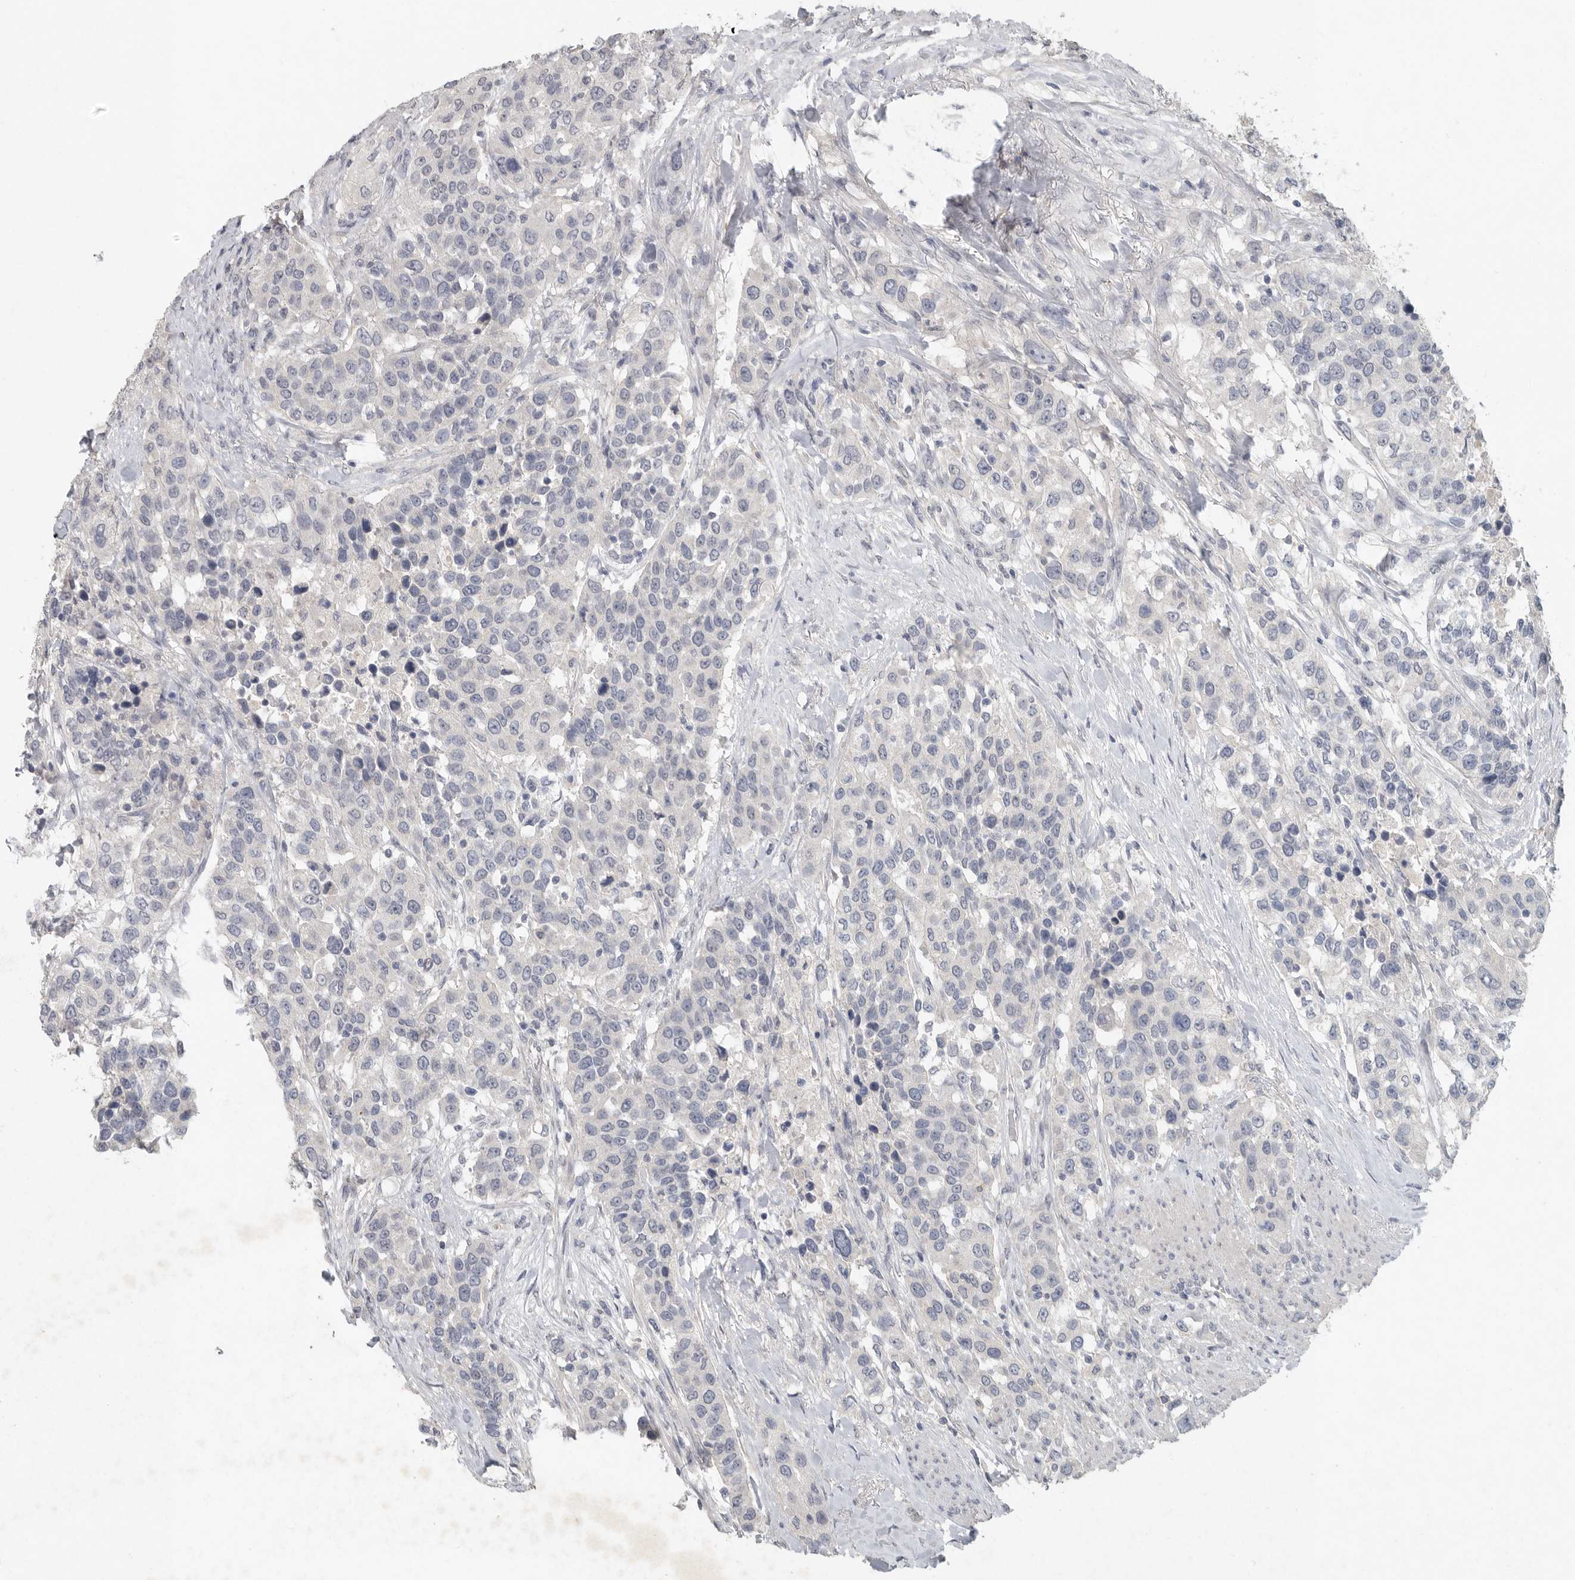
{"staining": {"intensity": "negative", "quantity": "none", "location": "none"}, "tissue": "urothelial cancer", "cell_type": "Tumor cells", "image_type": "cancer", "snomed": [{"axis": "morphology", "description": "Urothelial carcinoma, High grade"}, {"axis": "topography", "description": "Urinary bladder"}], "caption": "High magnification brightfield microscopy of urothelial carcinoma (high-grade) stained with DAB (brown) and counterstained with hematoxylin (blue): tumor cells show no significant positivity.", "gene": "REG4", "patient": {"sex": "female", "age": 80}}